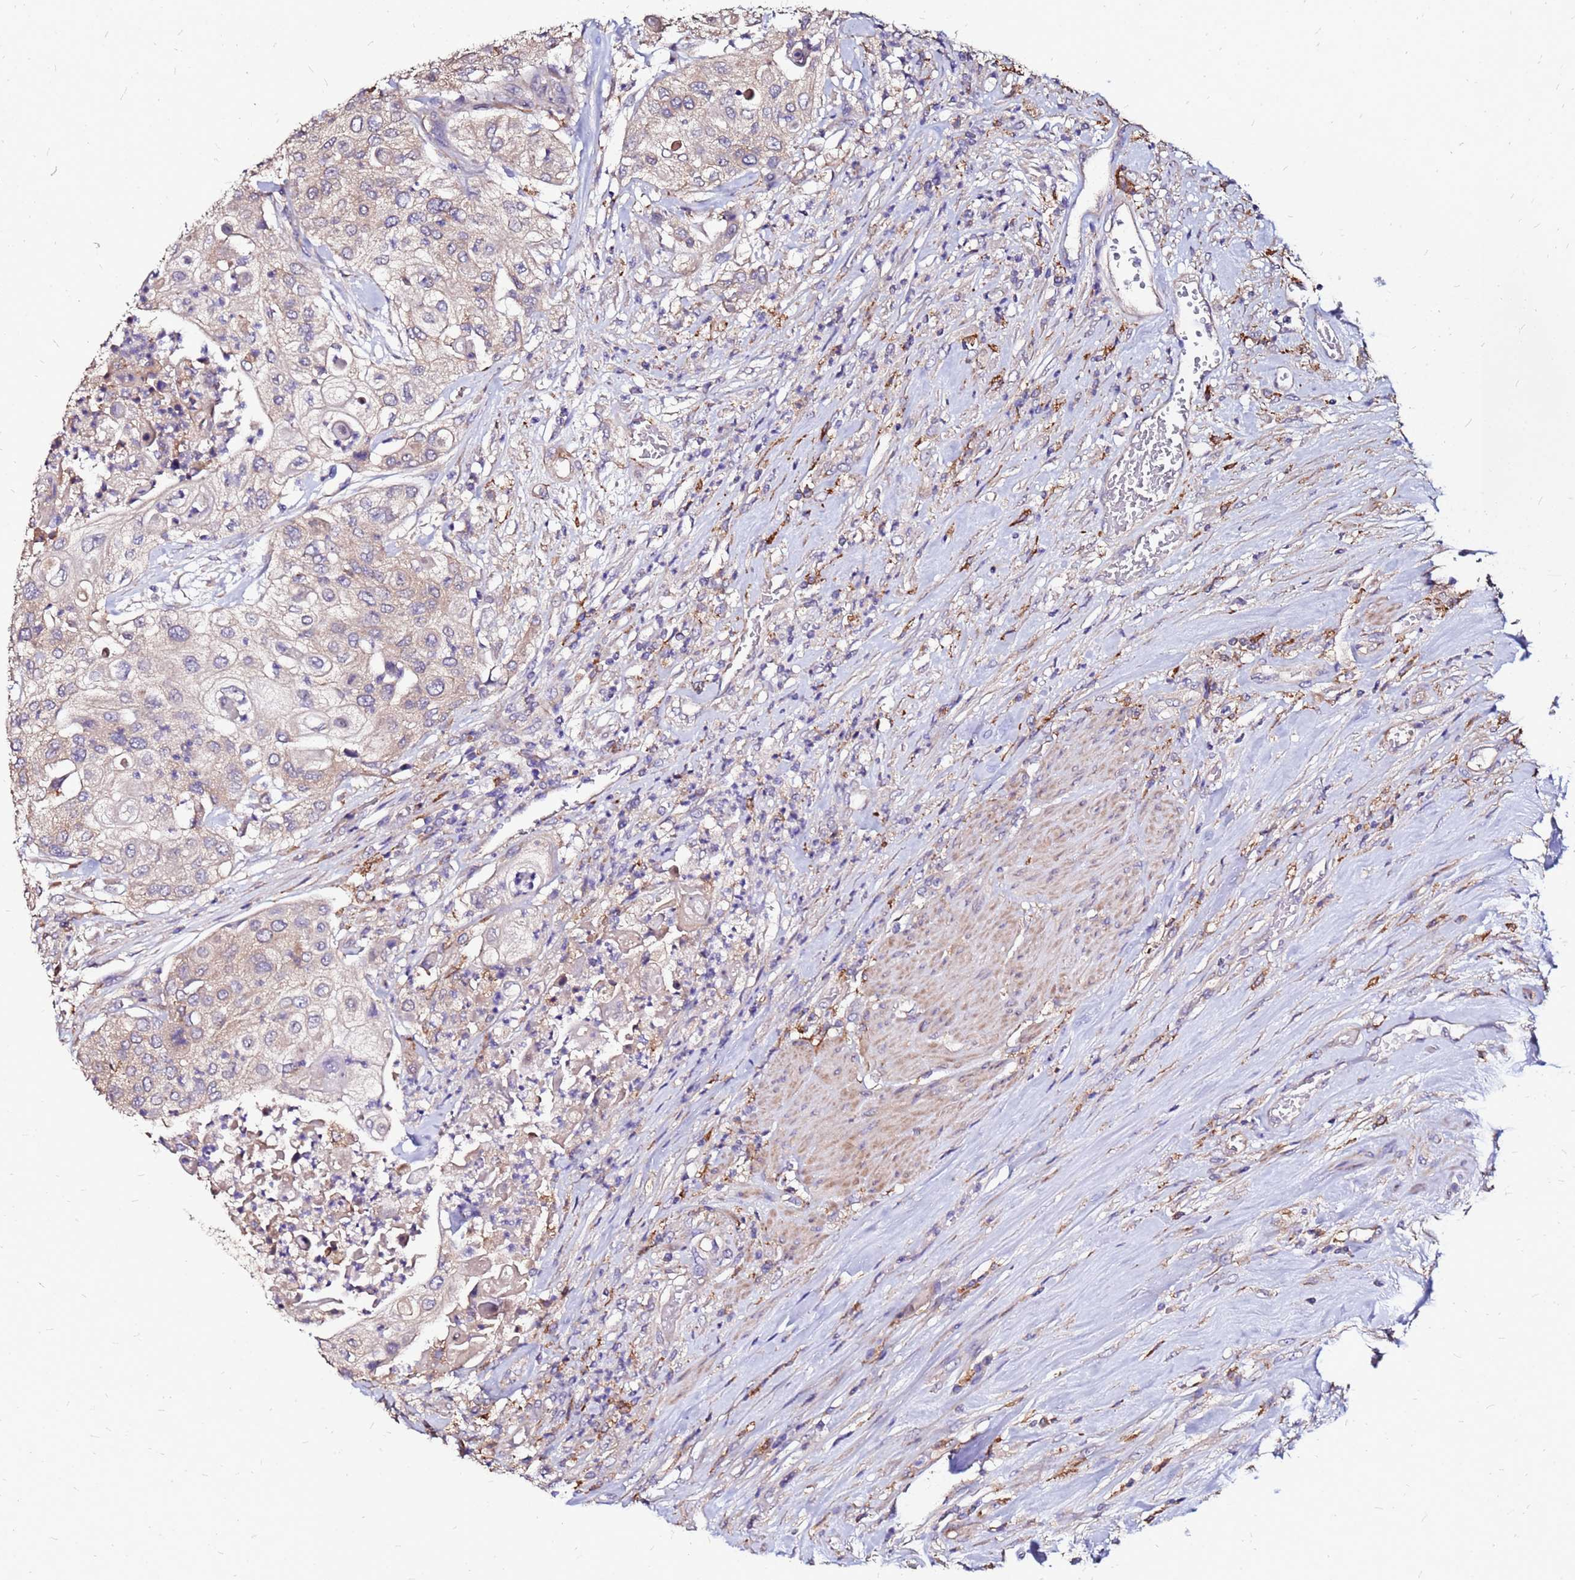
{"staining": {"intensity": "weak", "quantity": "25%-75%", "location": "cytoplasmic/membranous"}, "tissue": "urothelial cancer", "cell_type": "Tumor cells", "image_type": "cancer", "snomed": [{"axis": "morphology", "description": "Urothelial carcinoma, High grade"}, {"axis": "topography", "description": "Urinary bladder"}], "caption": "This is an image of IHC staining of high-grade urothelial carcinoma, which shows weak staining in the cytoplasmic/membranous of tumor cells.", "gene": "ARHGEF5", "patient": {"sex": "female", "age": 79}}